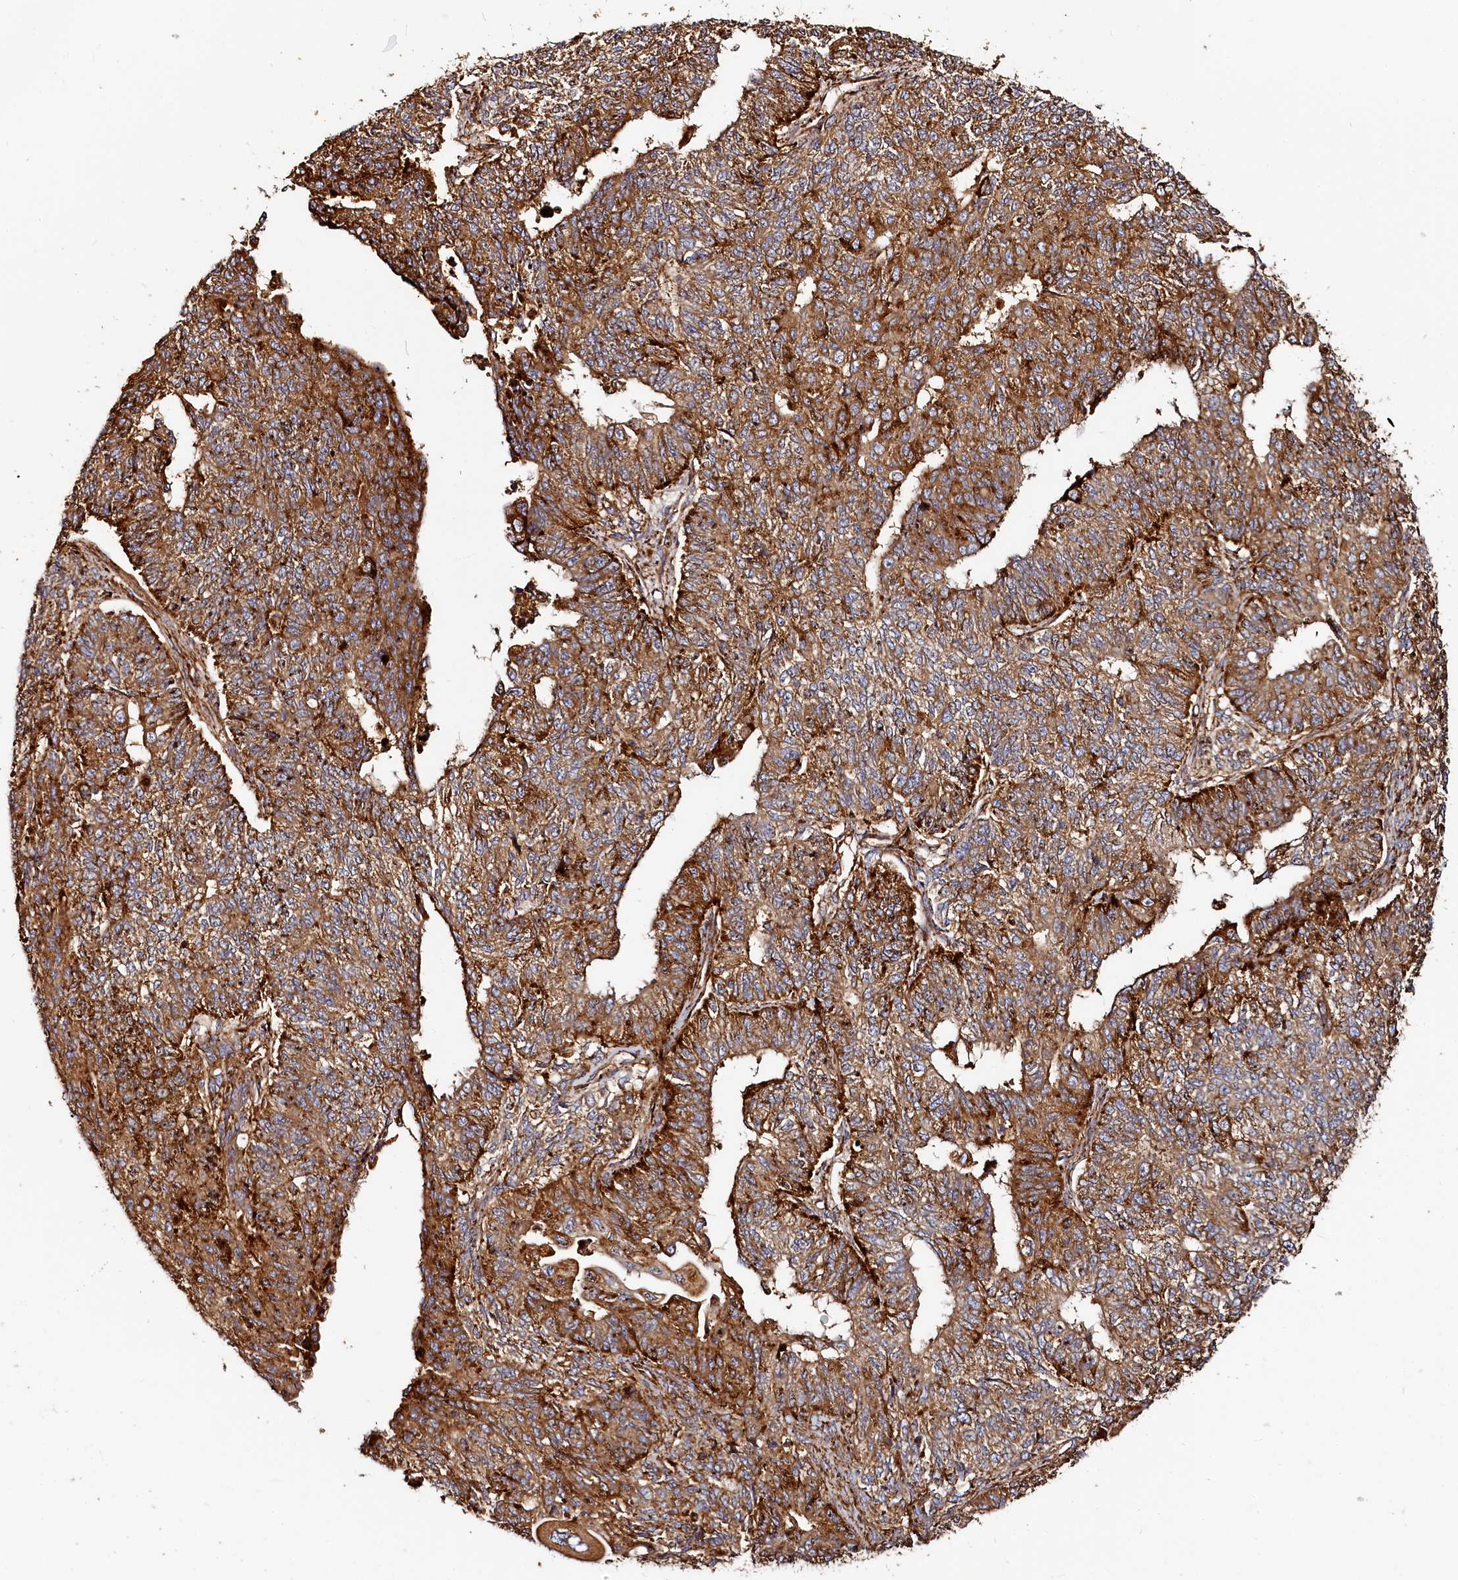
{"staining": {"intensity": "strong", "quantity": ">75%", "location": "cytoplasmic/membranous"}, "tissue": "endometrial cancer", "cell_type": "Tumor cells", "image_type": "cancer", "snomed": [{"axis": "morphology", "description": "Adenocarcinoma, NOS"}, {"axis": "topography", "description": "Endometrium"}], "caption": "Strong cytoplasmic/membranous staining for a protein is present in approximately >75% of tumor cells of adenocarcinoma (endometrial) using IHC.", "gene": "WDR73", "patient": {"sex": "female", "age": 32}}